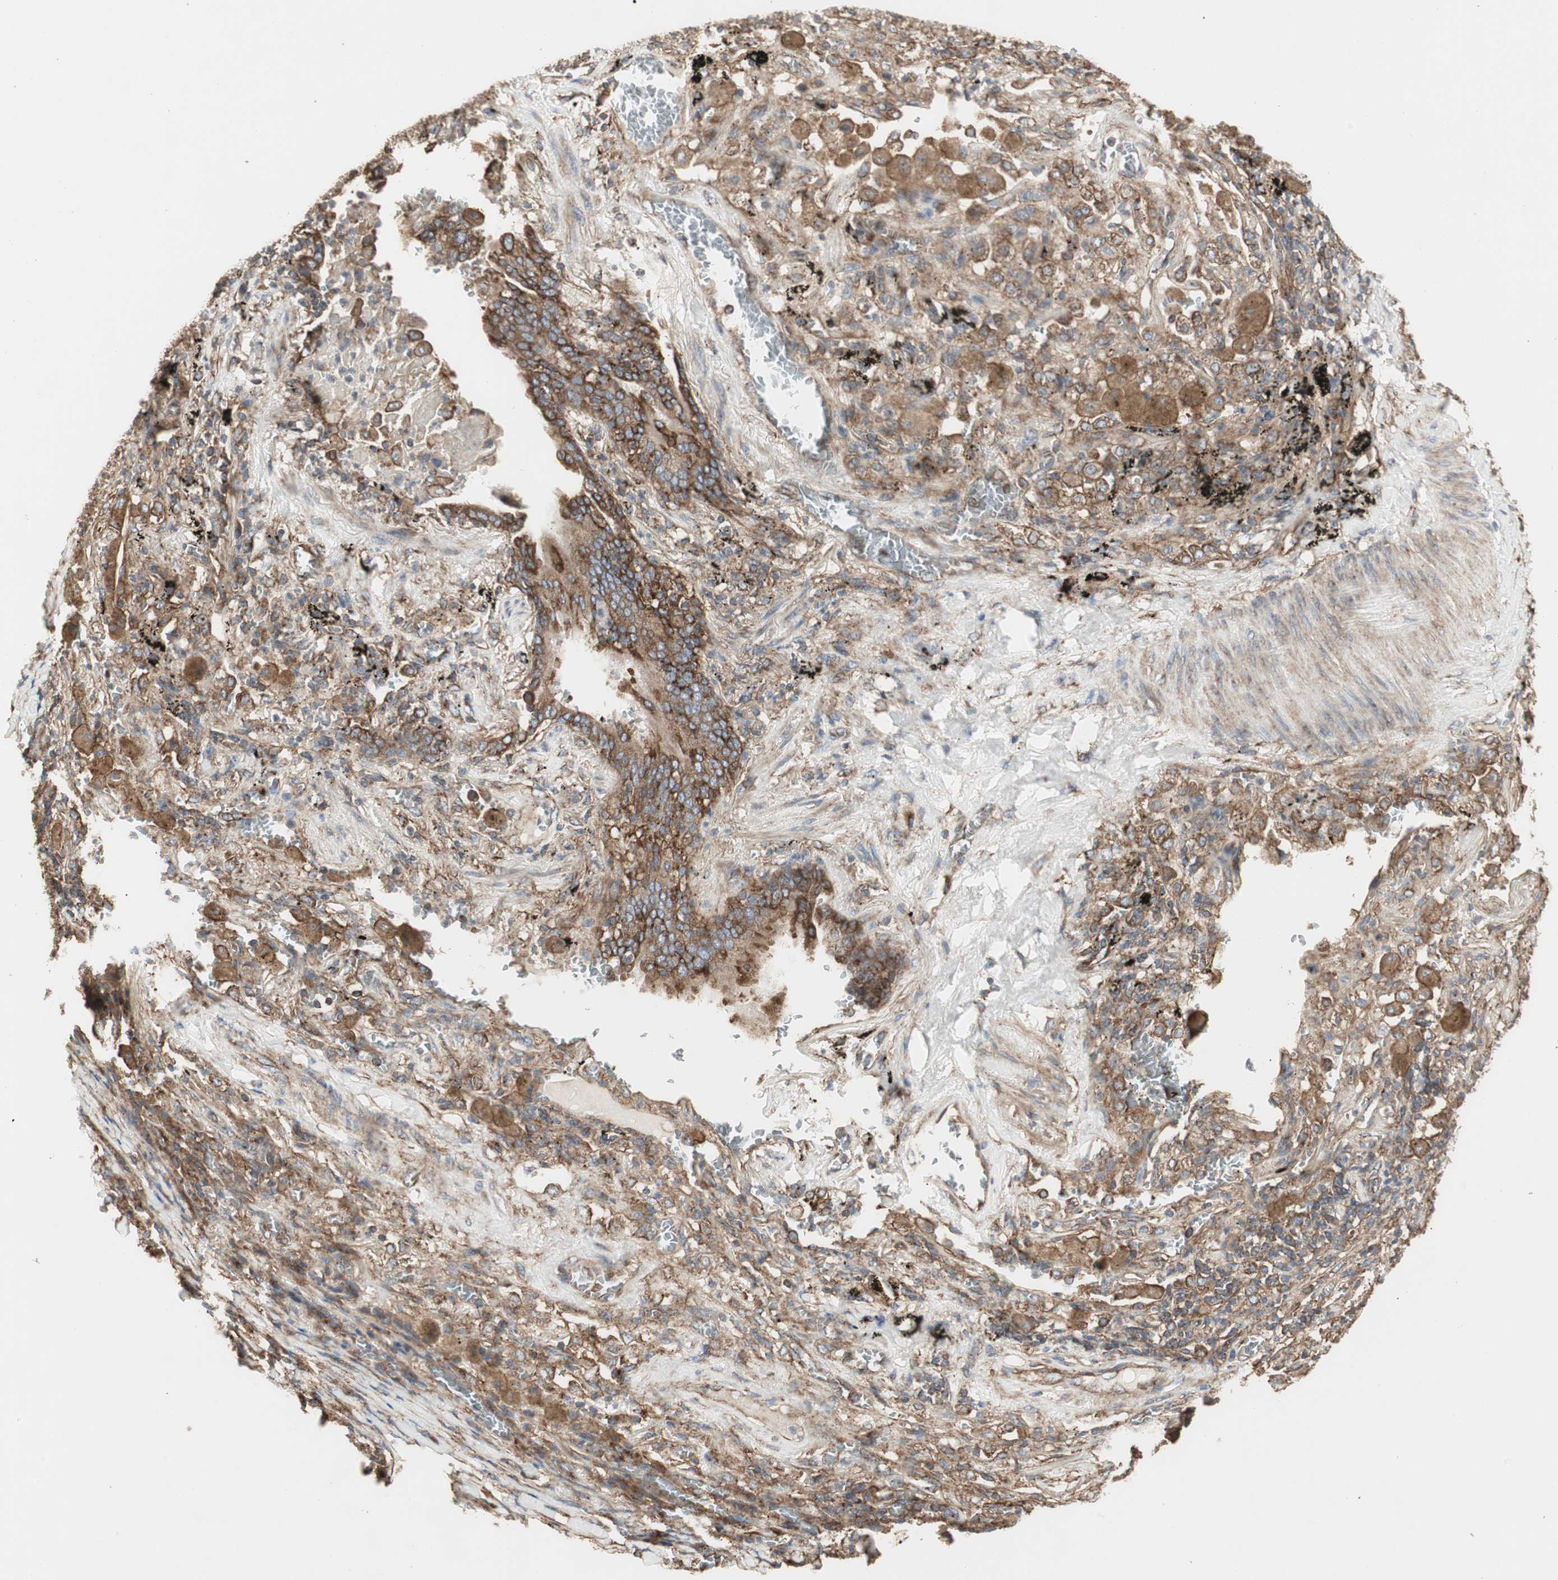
{"staining": {"intensity": "moderate", "quantity": ">75%", "location": "cytoplasmic/membranous"}, "tissue": "lung cancer", "cell_type": "Tumor cells", "image_type": "cancer", "snomed": [{"axis": "morphology", "description": "Squamous cell carcinoma, NOS"}, {"axis": "topography", "description": "Lung"}], "caption": "IHC micrograph of neoplastic tissue: lung cancer (squamous cell carcinoma) stained using immunohistochemistry (IHC) demonstrates medium levels of moderate protein expression localized specifically in the cytoplasmic/membranous of tumor cells, appearing as a cytoplasmic/membranous brown color.", "gene": "H6PD", "patient": {"sex": "male", "age": 57}}